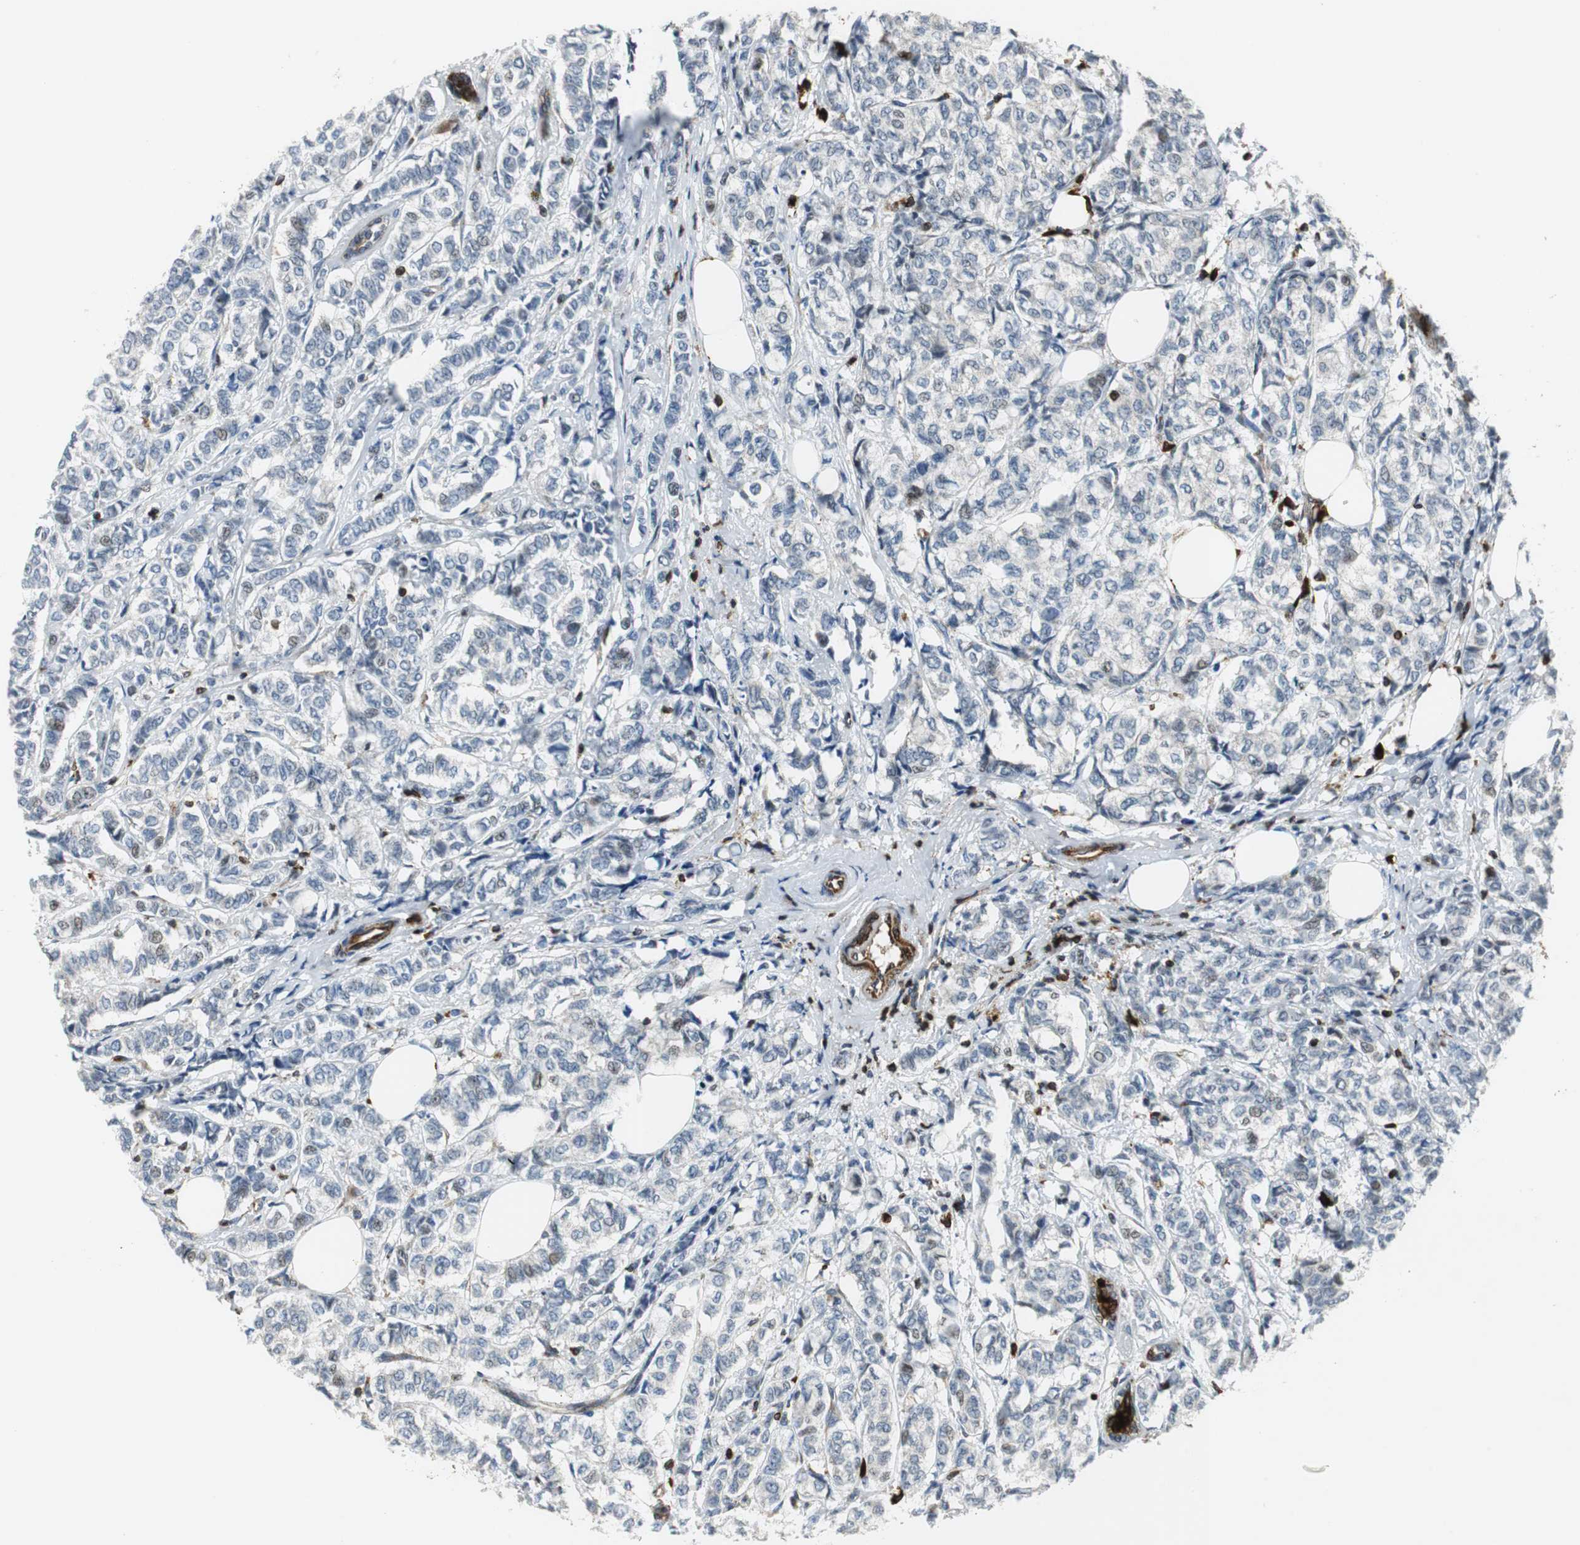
{"staining": {"intensity": "negative", "quantity": "none", "location": "none"}, "tissue": "breast cancer", "cell_type": "Tumor cells", "image_type": "cancer", "snomed": [{"axis": "morphology", "description": "Lobular carcinoma"}, {"axis": "topography", "description": "Breast"}], "caption": "This is an immunohistochemistry (IHC) photomicrograph of breast lobular carcinoma. There is no expression in tumor cells.", "gene": "TUBA4A", "patient": {"sex": "female", "age": 60}}